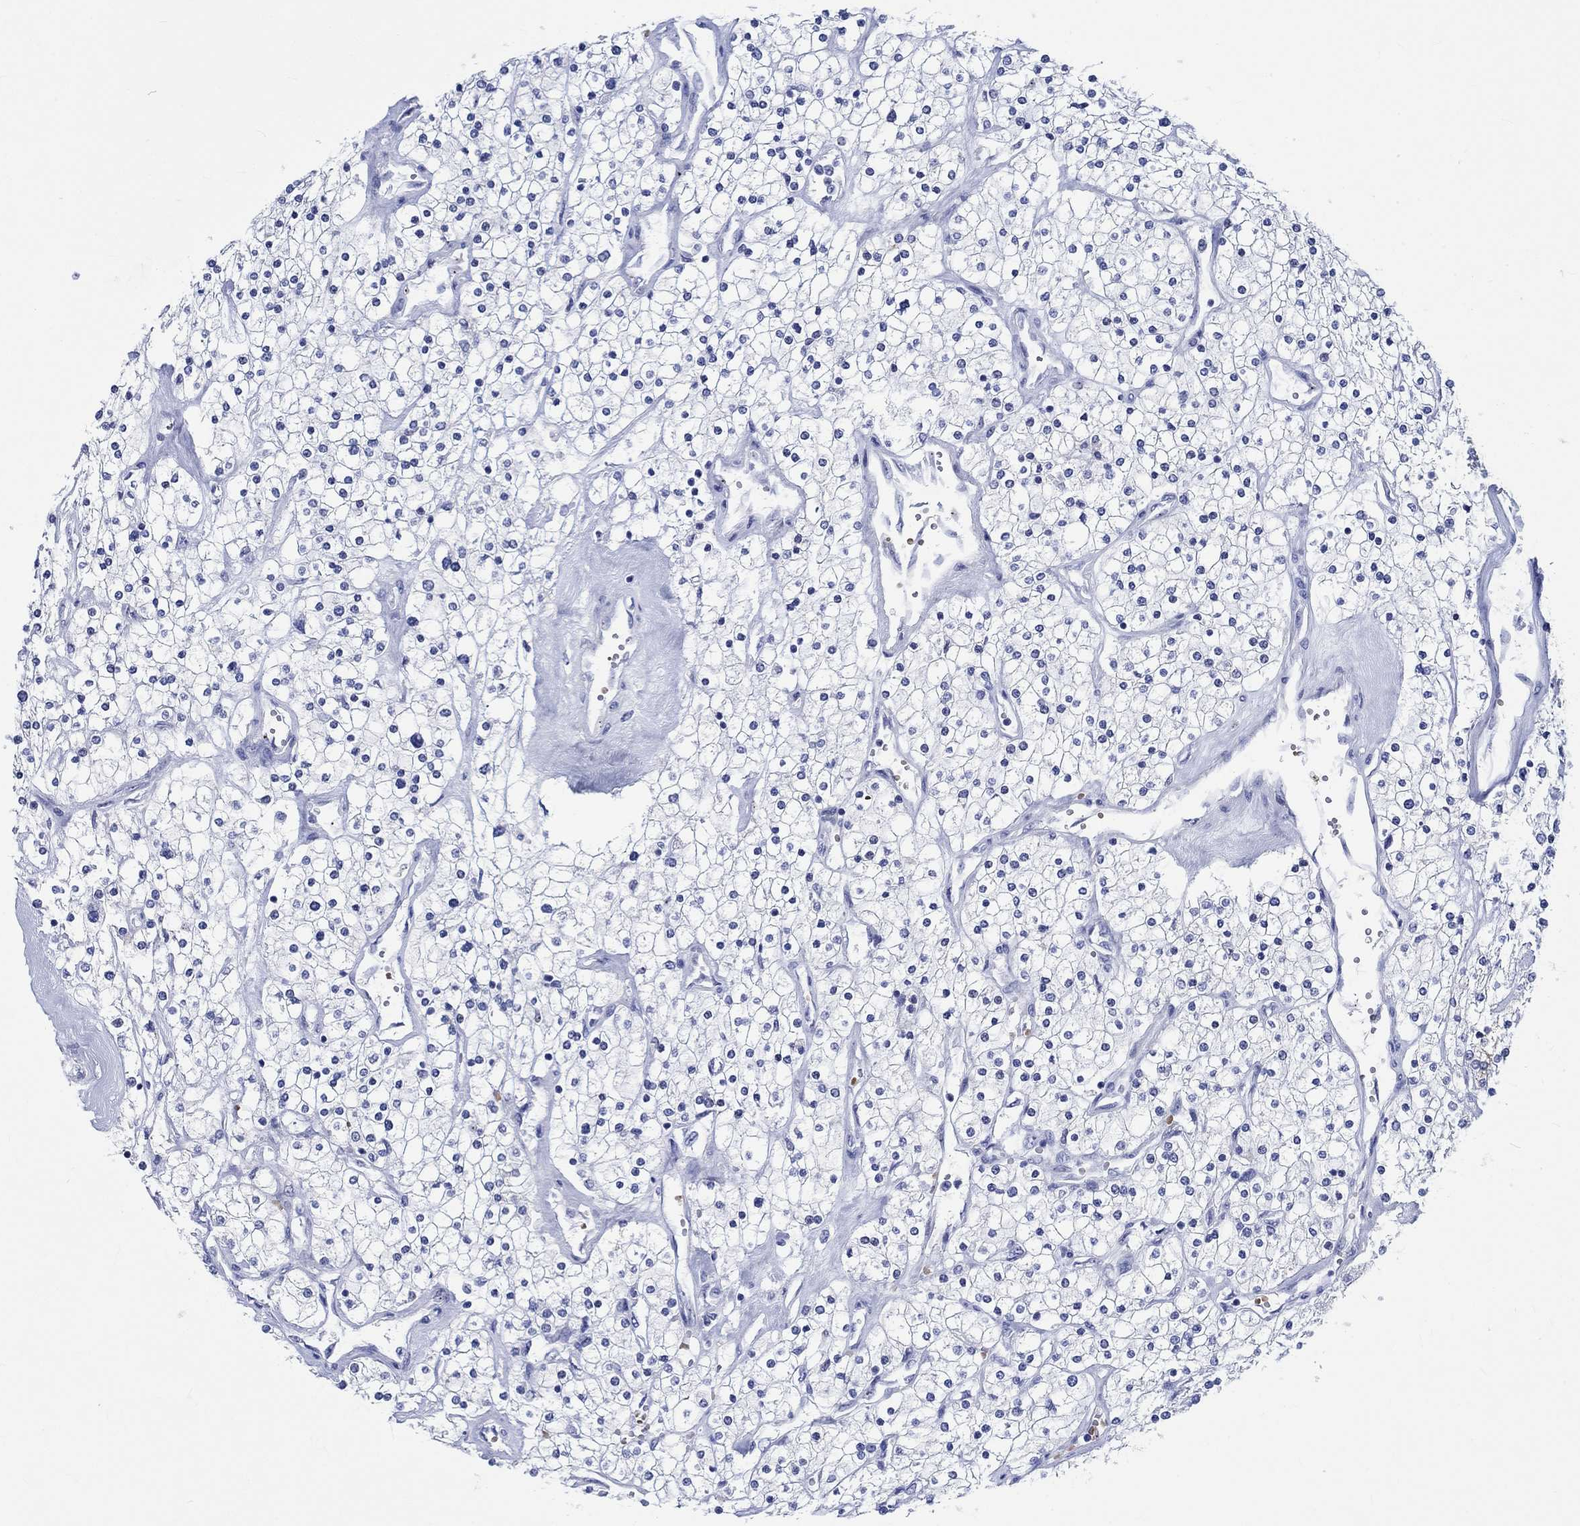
{"staining": {"intensity": "negative", "quantity": "none", "location": "none"}, "tissue": "renal cancer", "cell_type": "Tumor cells", "image_type": "cancer", "snomed": [{"axis": "morphology", "description": "Adenocarcinoma, NOS"}, {"axis": "topography", "description": "Kidney"}], "caption": "DAB immunohistochemical staining of renal cancer (adenocarcinoma) displays no significant positivity in tumor cells.", "gene": "ZNF446", "patient": {"sex": "male", "age": 80}}